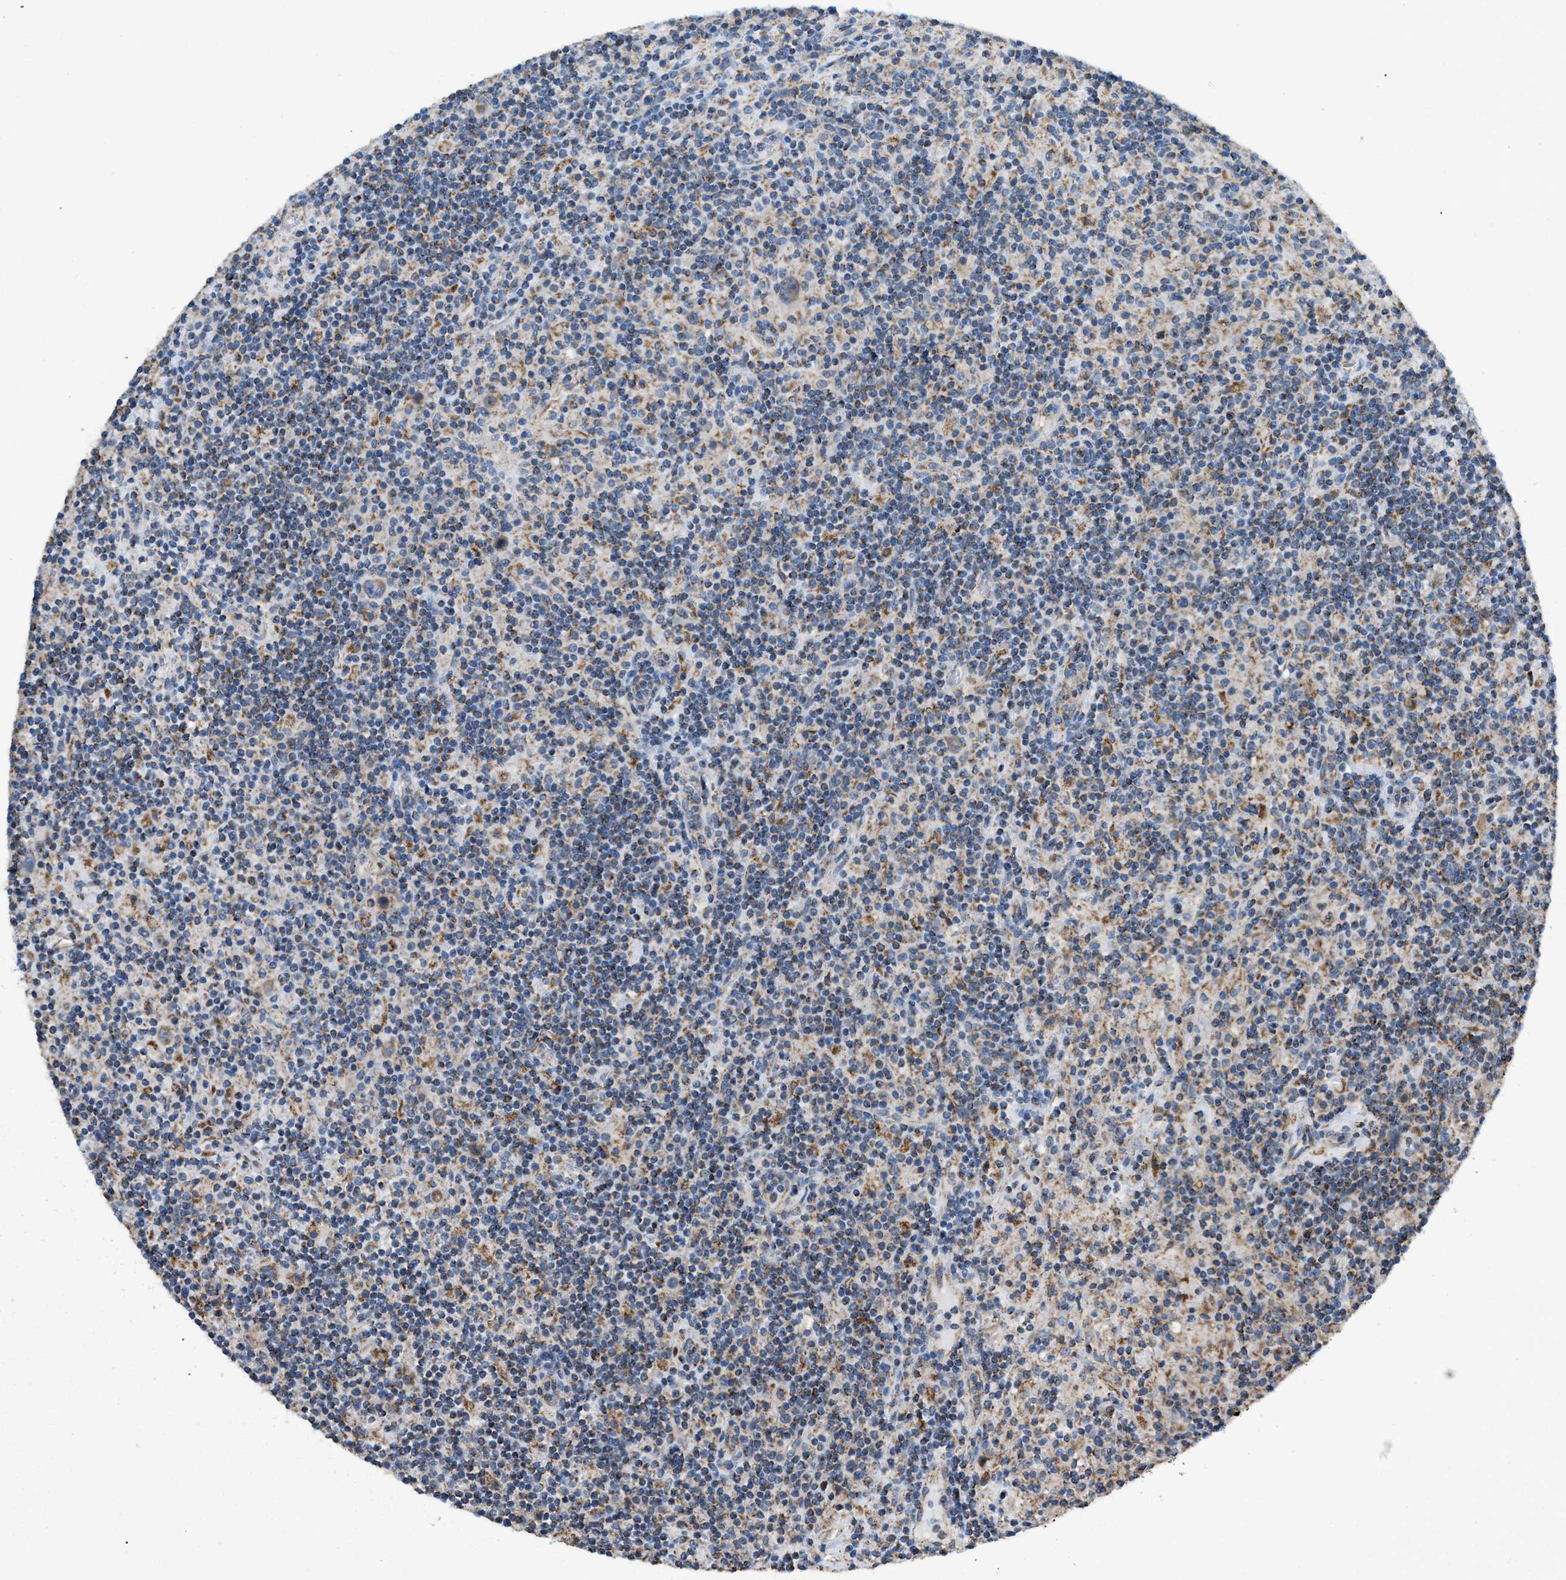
{"staining": {"intensity": "moderate", "quantity": "25%-75%", "location": "cytoplasmic/membranous"}, "tissue": "lymphoma", "cell_type": "Tumor cells", "image_type": "cancer", "snomed": [{"axis": "morphology", "description": "Hodgkin's disease, NOS"}, {"axis": "topography", "description": "Lymph node"}], "caption": "IHC micrograph of neoplastic tissue: Hodgkin's disease stained using IHC shows medium levels of moderate protein expression localized specifically in the cytoplasmic/membranous of tumor cells, appearing as a cytoplasmic/membranous brown color.", "gene": "ETFB", "patient": {"sex": "male", "age": 70}}